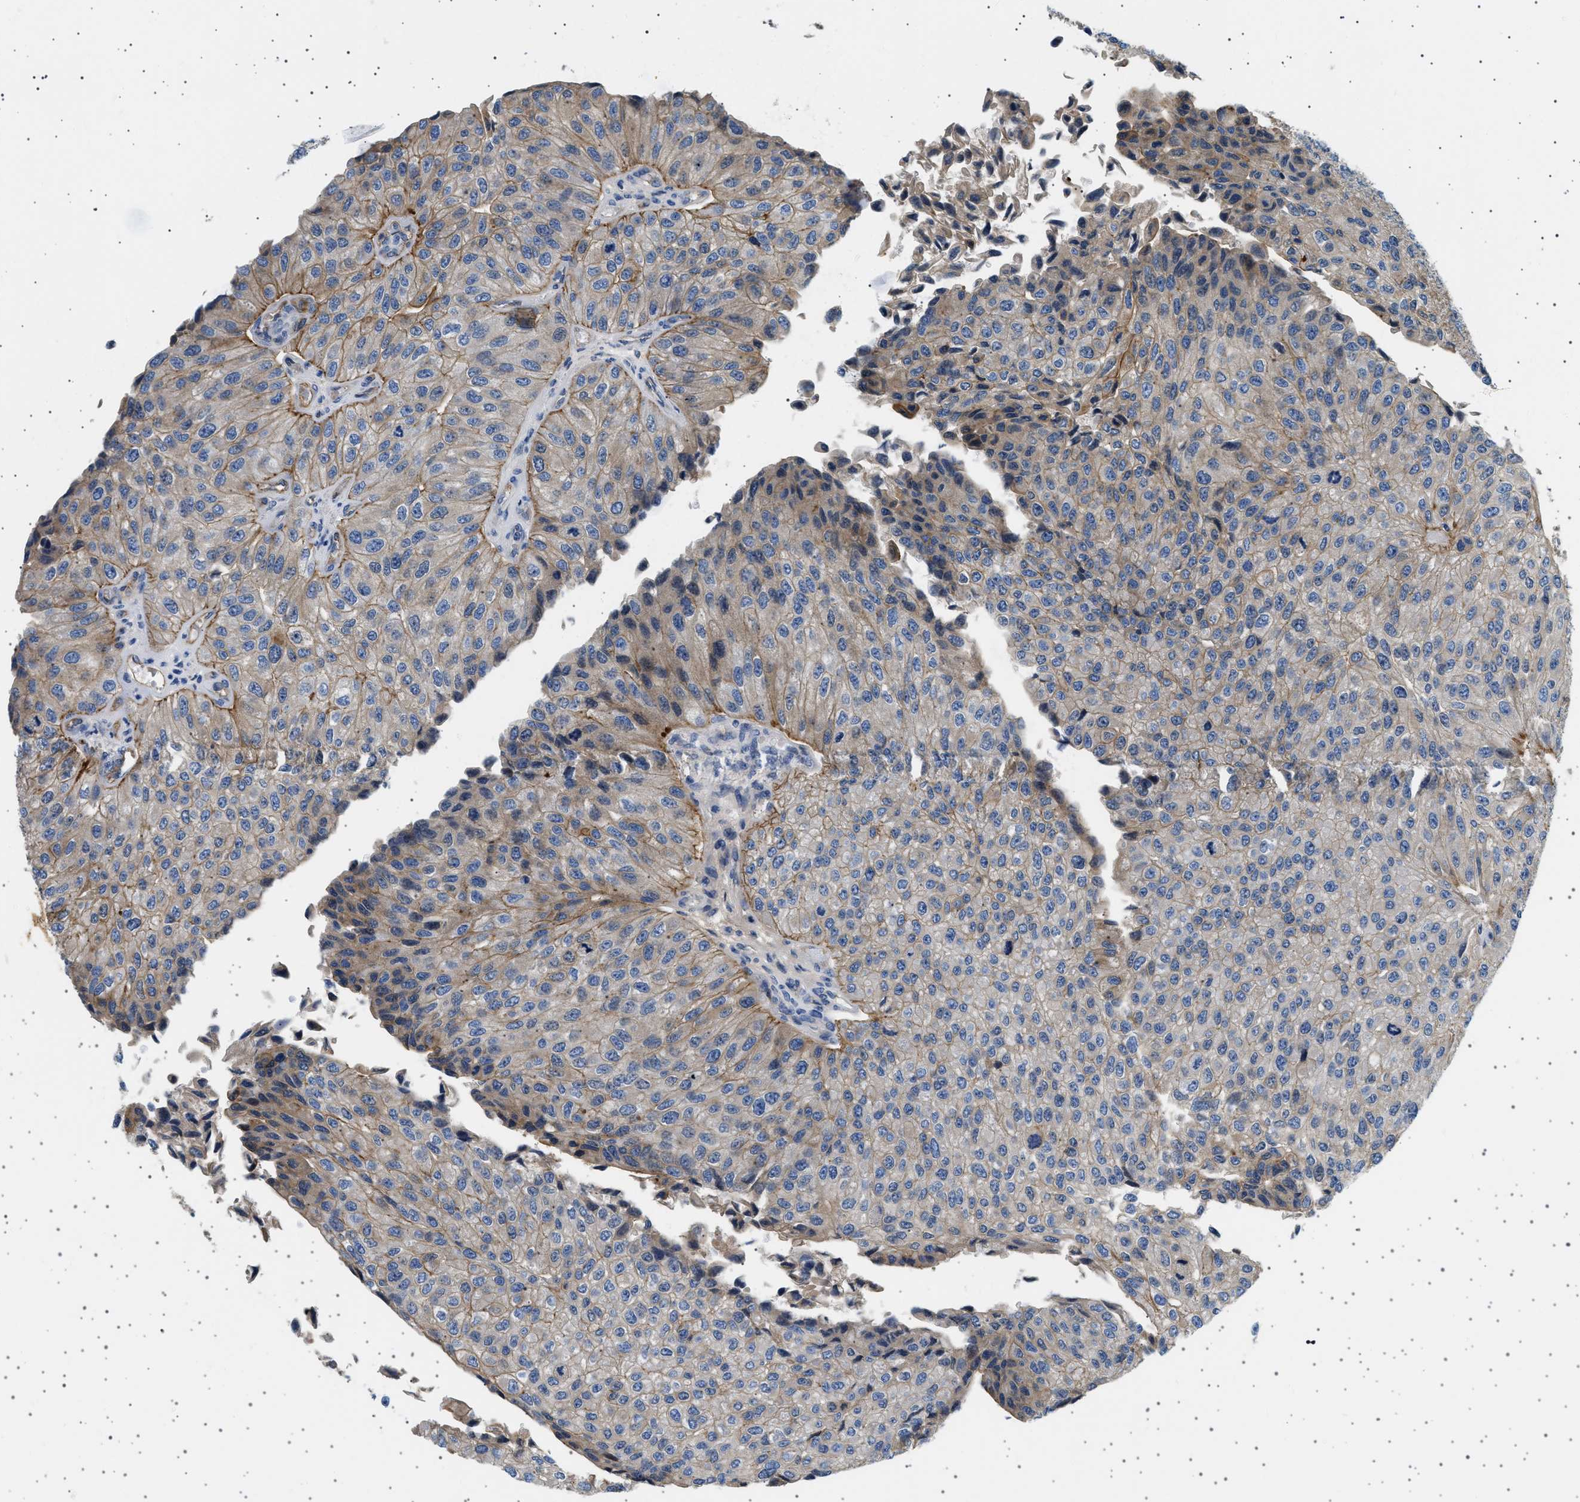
{"staining": {"intensity": "moderate", "quantity": "<25%", "location": "cytoplasmic/membranous"}, "tissue": "urothelial cancer", "cell_type": "Tumor cells", "image_type": "cancer", "snomed": [{"axis": "morphology", "description": "Urothelial carcinoma, High grade"}, {"axis": "topography", "description": "Kidney"}, {"axis": "topography", "description": "Urinary bladder"}], "caption": "Urothelial cancer stained with a protein marker demonstrates moderate staining in tumor cells.", "gene": "PLPP6", "patient": {"sex": "male", "age": 77}}